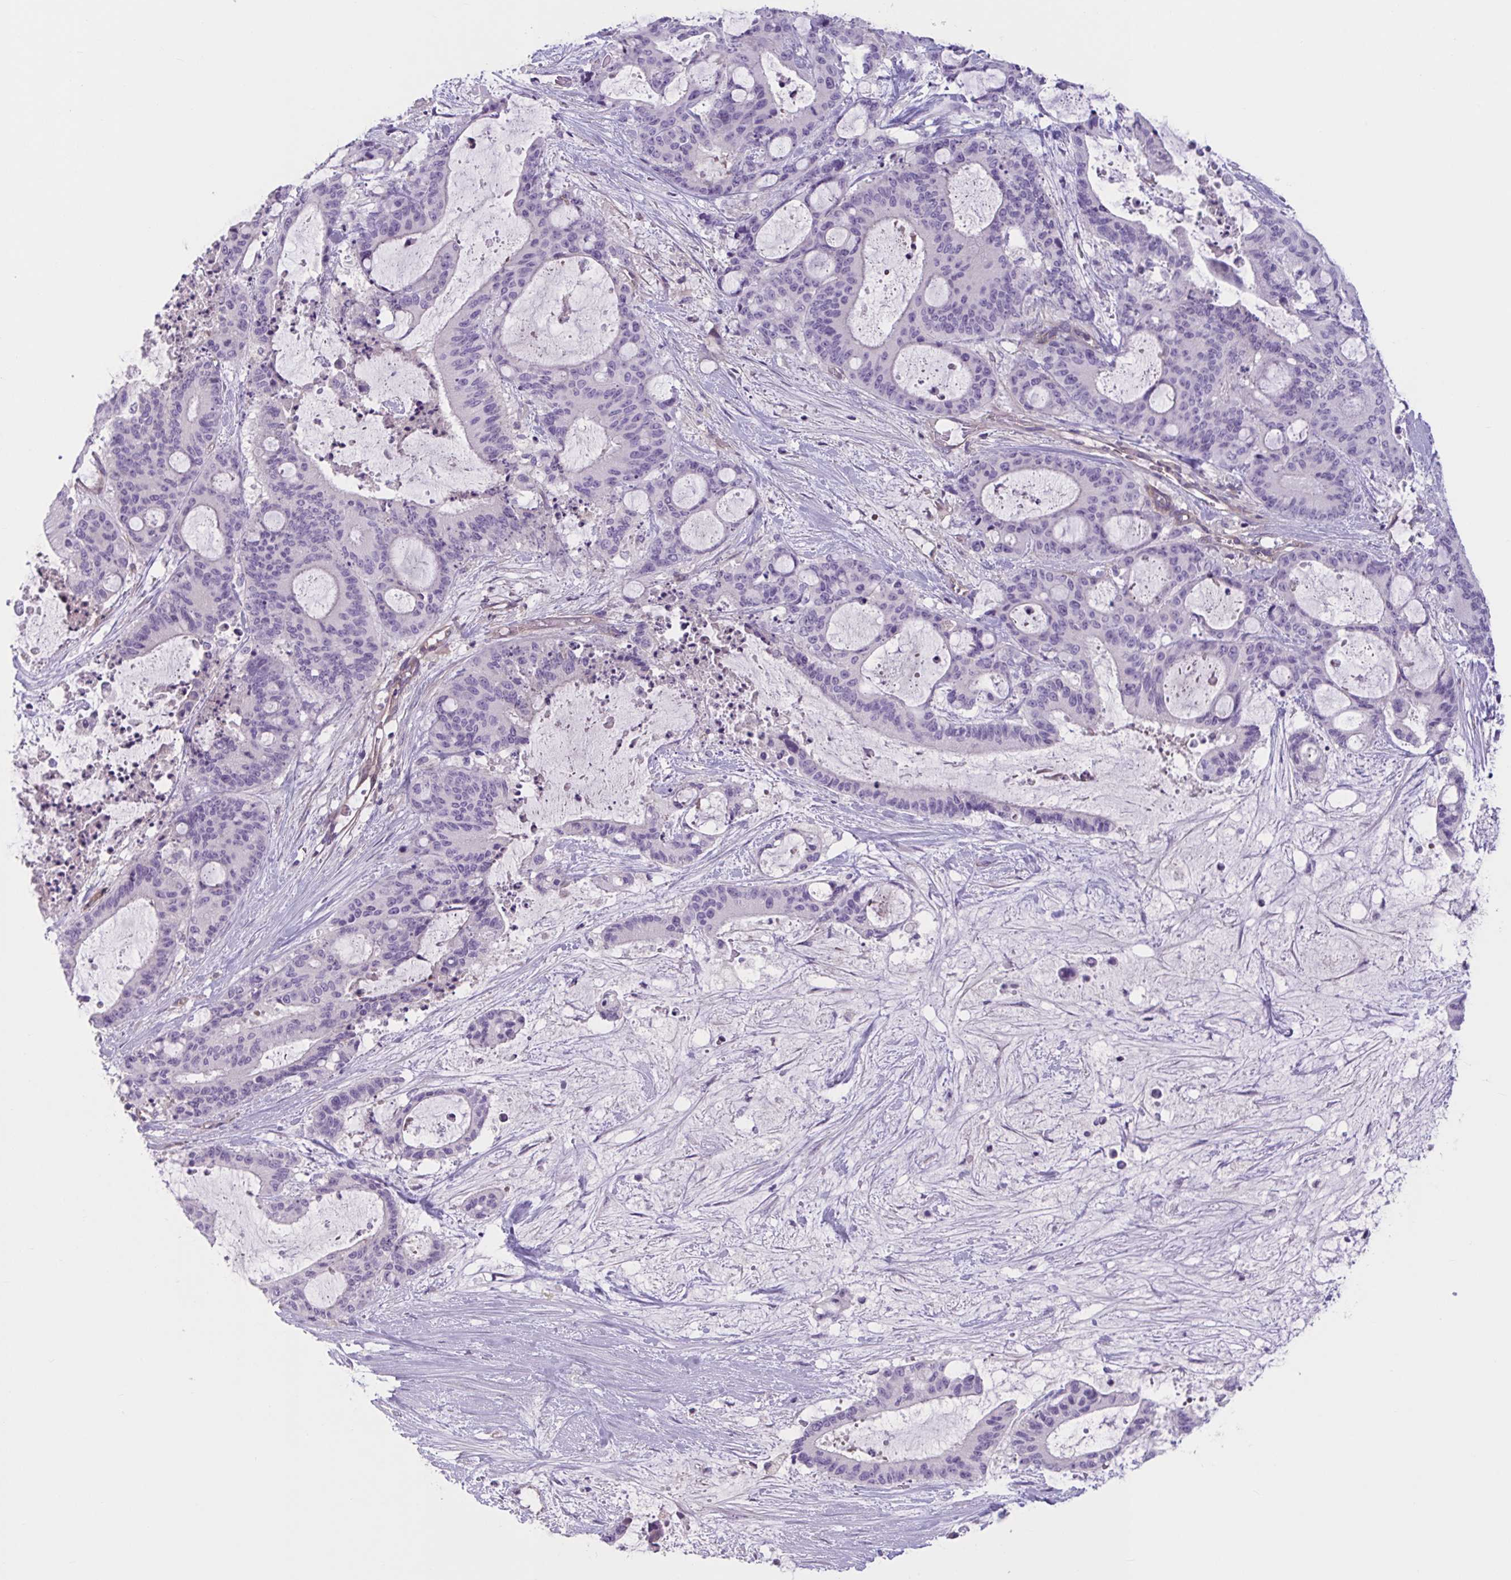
{"staining": {"intensity": "negative", "quantity": "none", "location": "none"}, "tissue": "liver cancer", "cell_type": "Tumor cells", "image_type": "cancer", "snomed": [{"axis": "morphology", "description": "Normal tissue, NOS"}, {"axis": "morphology", "description": "Cholangiocarcinoma"}, {"axis": "topography", "description": "Liver"}, {"axis": "topography", "description": "Peripheral nerve tissue"}], "caption": "Human cholangiocarcinoma (liver) stained for a protein using IHC shows no staining in tumor cells.", "gene": "TTC7B", "patient": {"sex": "female", "age": 73}}